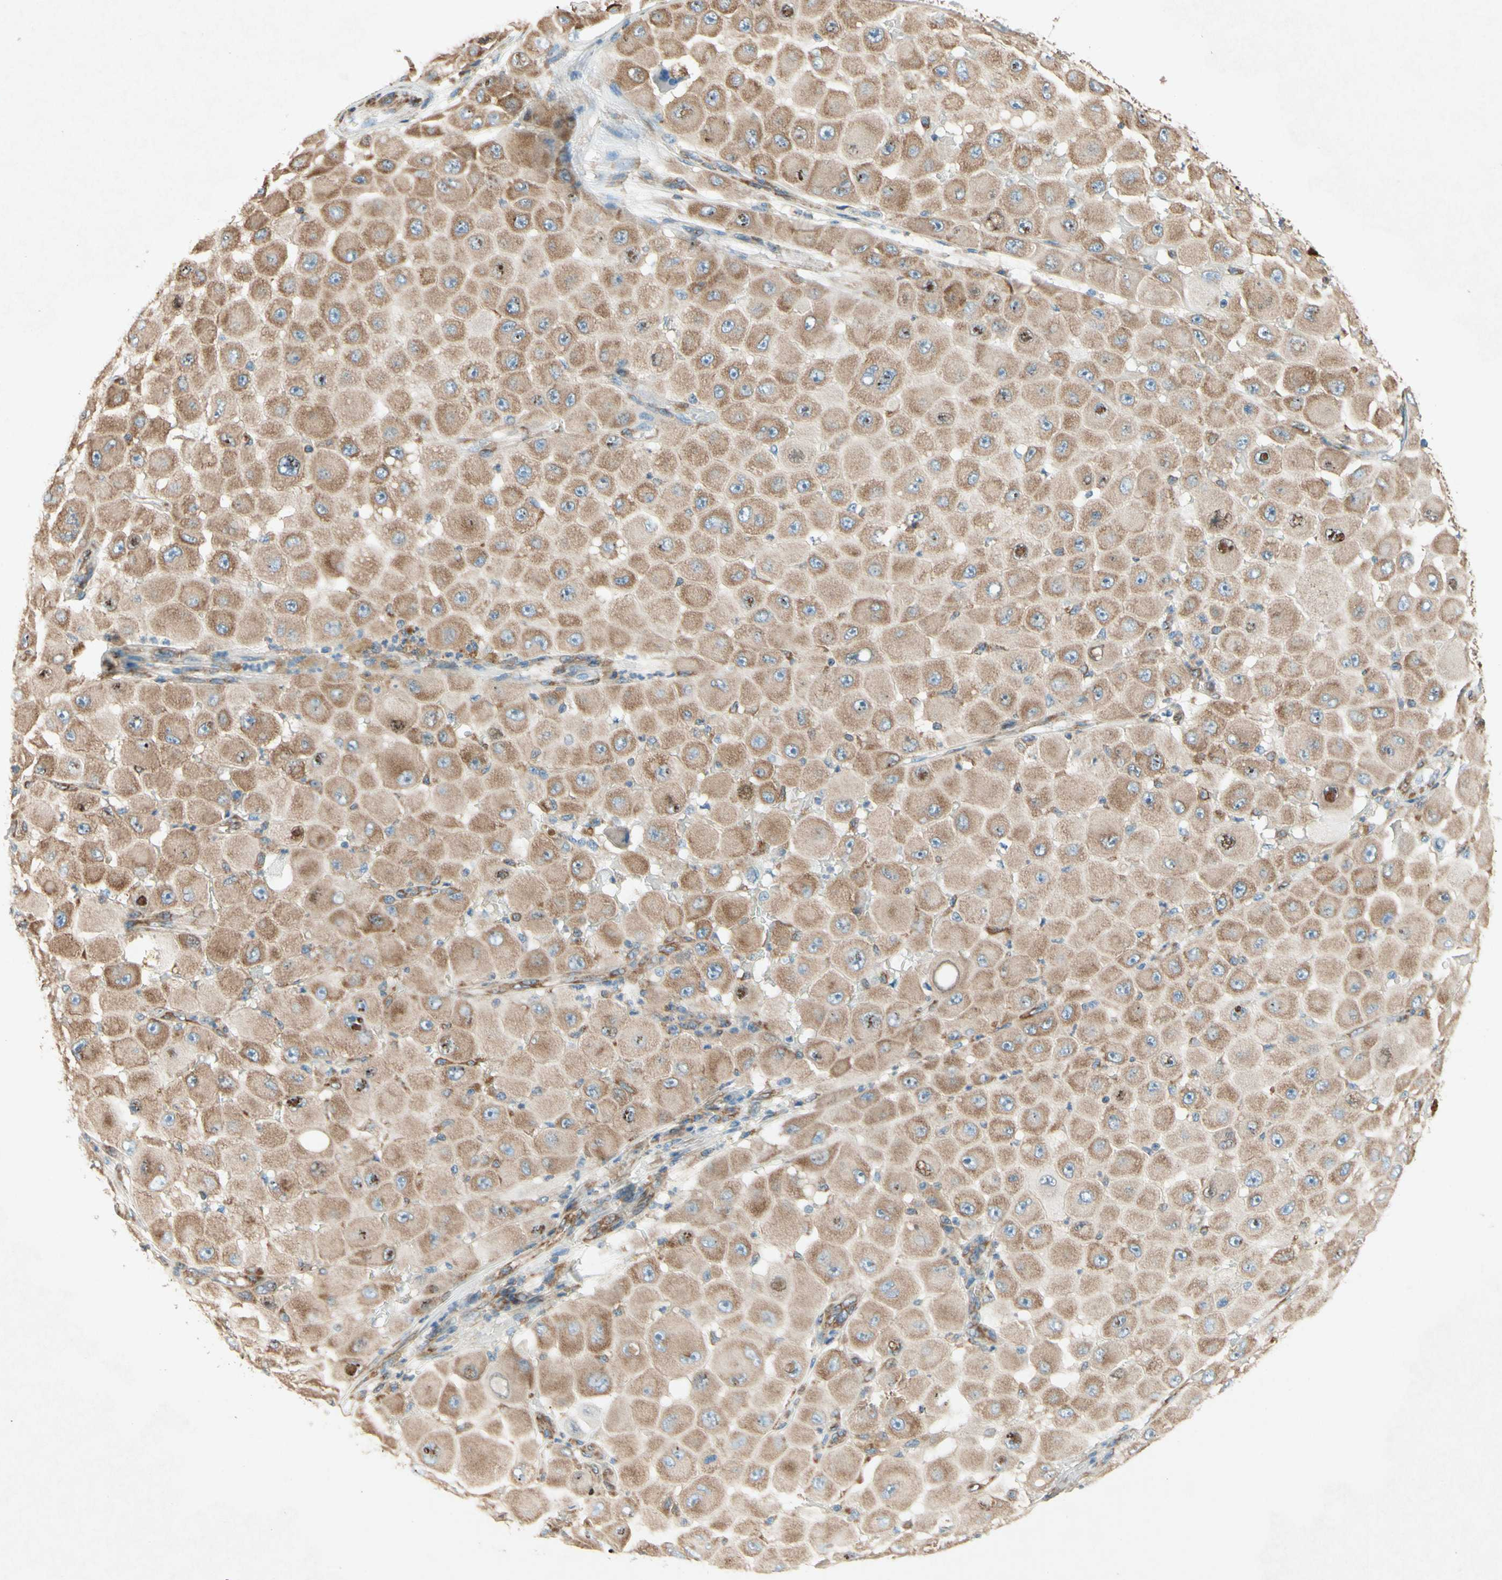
{"staining": {"intensity": "moderate", "quantity": ">75%", "location": "cytoplasmic/membranous,nuclear"}, "tissue": "melanoma", "cell_type": "Tumor cells", "image_type": "cancer", "snomed": [{"axis": "morphology", "description": "Malignant melanoma, NOS"}, {"axis": "topography", "description": "Skin"}], "caption": "Immunohistochemical staining of melanoma demonstrates medium levels of moderate cytoplasmic/membranous and nuclear staining in approximately >75% of tumor cells. Nuclei are stained in blue.", "gene": "PABPC1", "patient": {"sex": "female", "age": 81}}